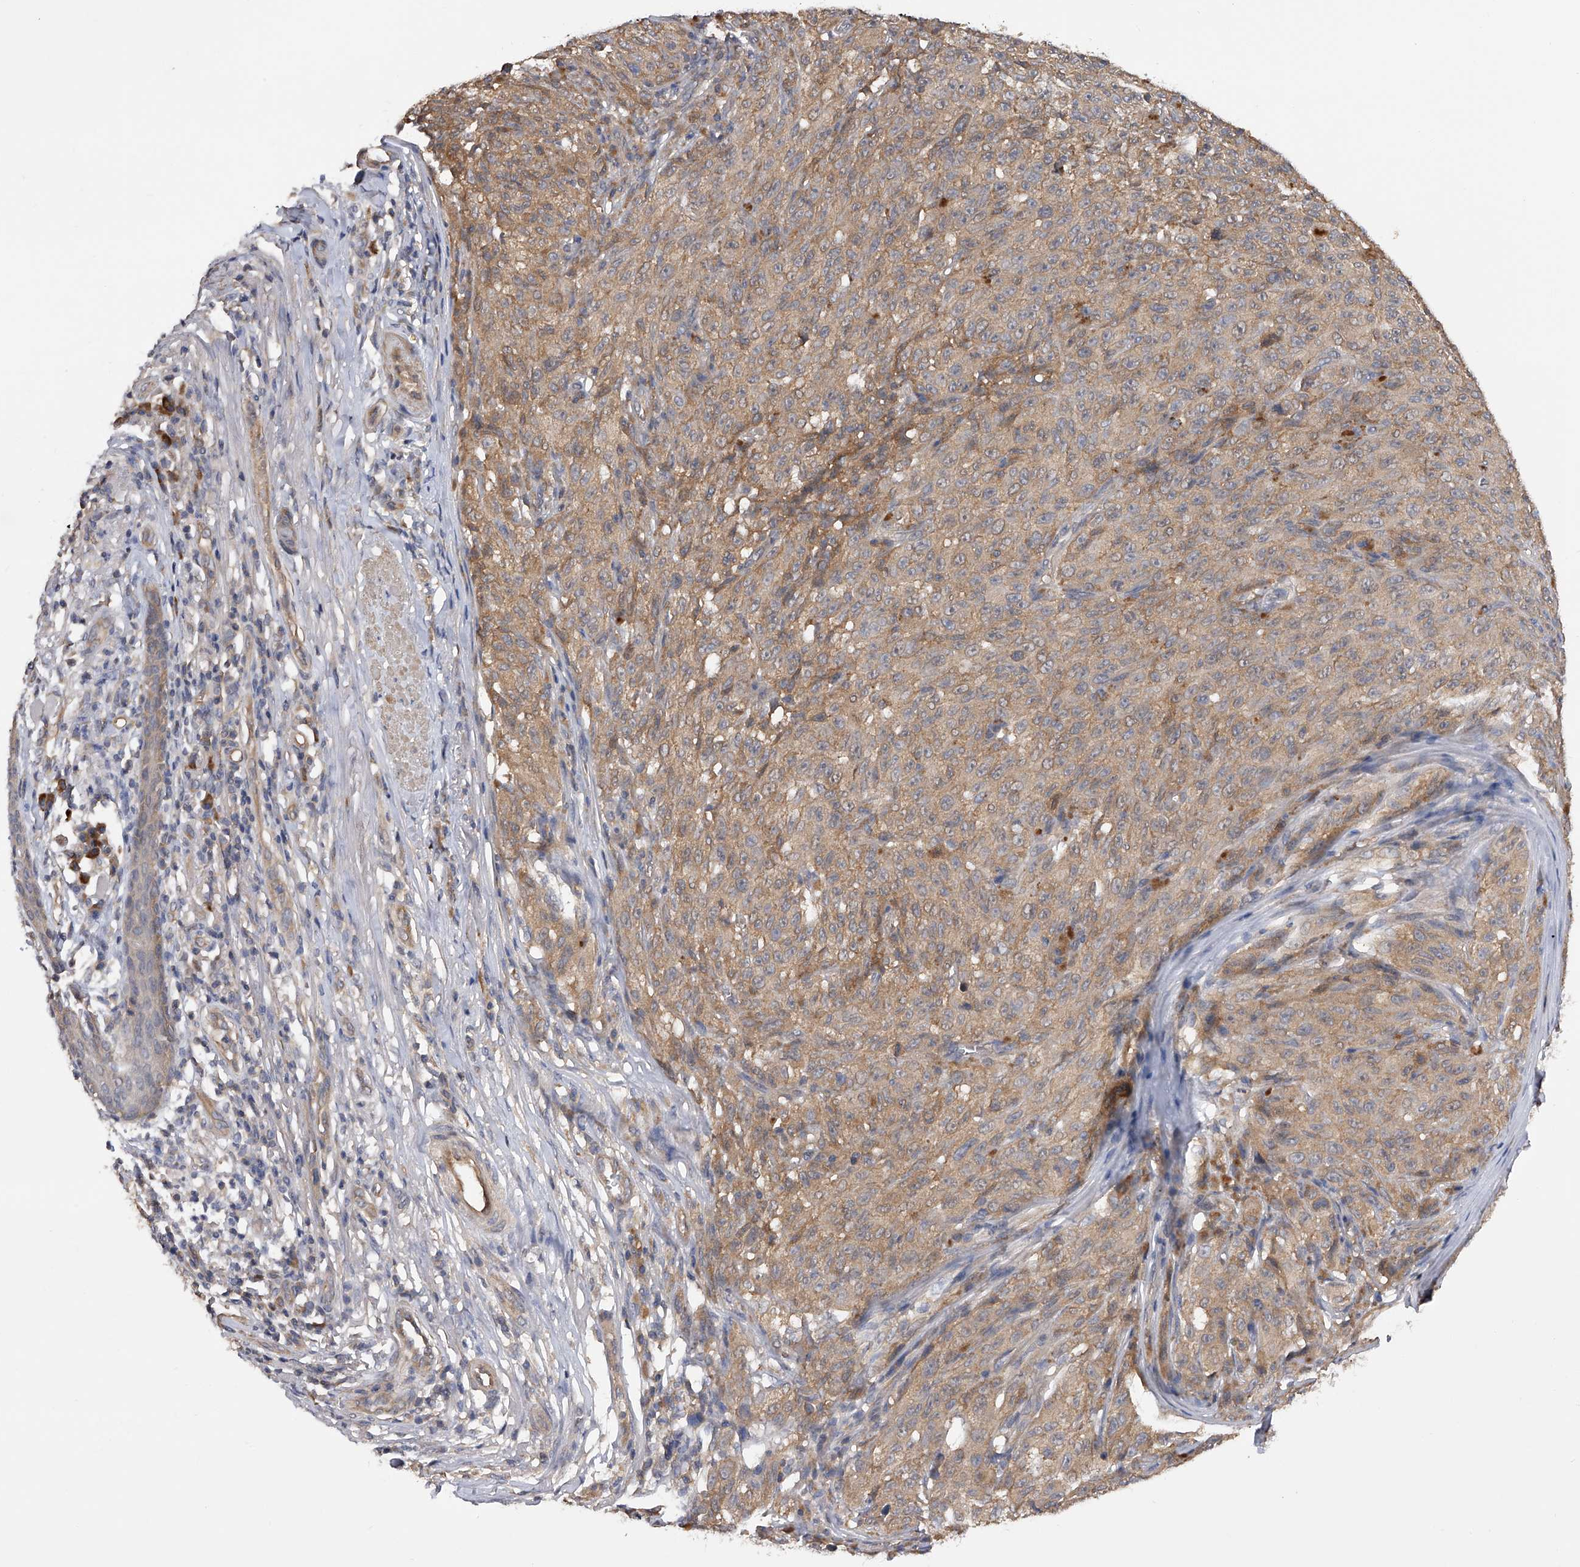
{"staining": {"intensity": "weak", "quantity": "<25%", "location": "cytoplasmic/membranous"}, "tissue": "melanoma", "cell_type": "Tumor cells", "image_type": "cancer", "snomed": [{"axis": "morphology", "description": "Malignant melanoma, NOS"}, {"axis": "topography", "description": "Skin"}], "caption": "Tumor cells are negative for brown protein staining in melanoma.", "gene": "CFAP298", "patient": {"sex": "female", "age": 82}}